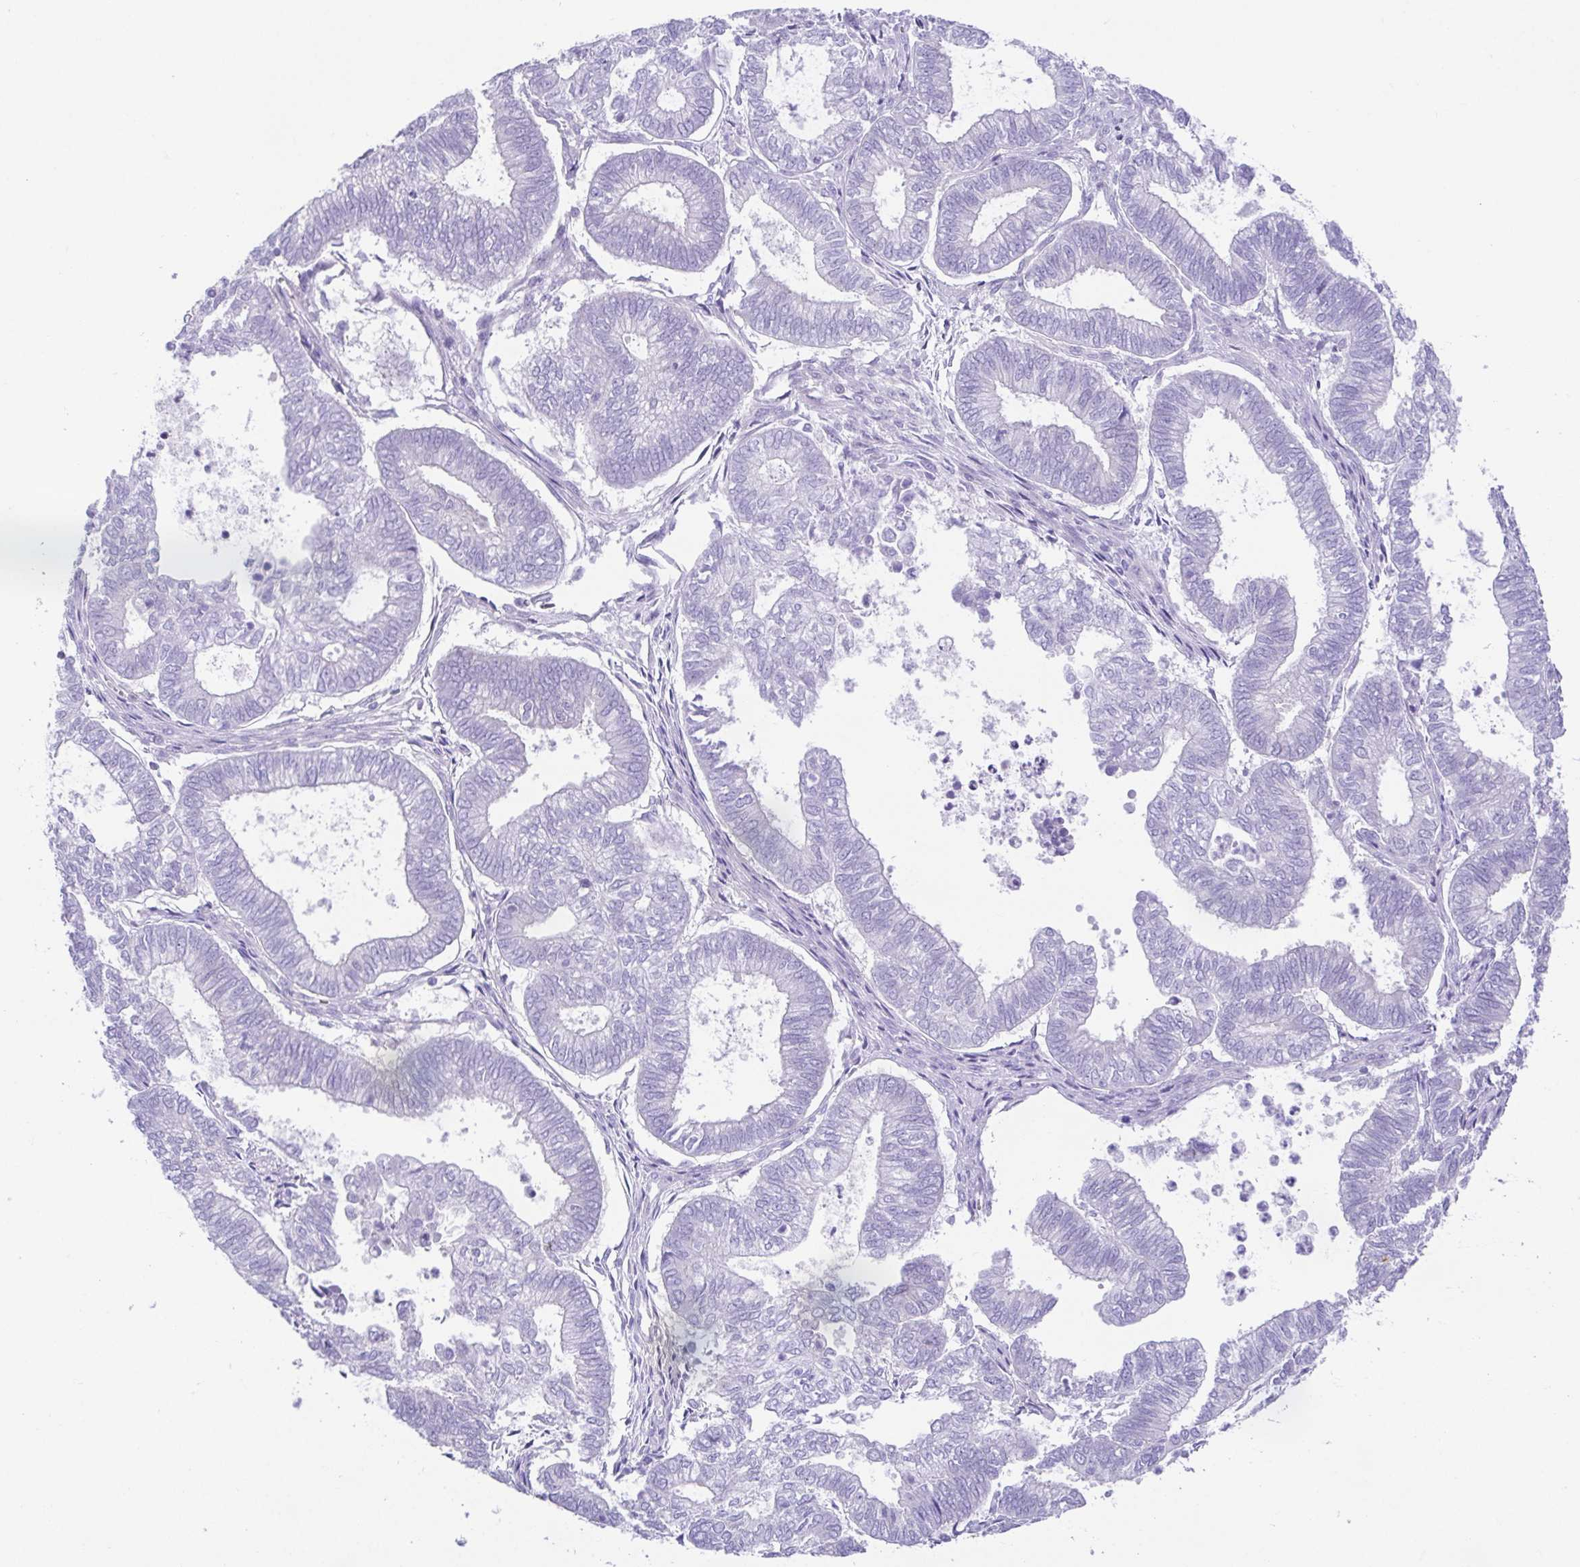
{"staining": {"intensity": "negative", "quantity": "none", "location": "none"}, "tissue": "ovarian cancer", "cell_type": "Tumor cells", "image_type": "cancer", "snomed": [{"axis": "morphology", "description": "Carcinoma, endometroid"}, {"axis": "topography", "description": "Ovary"}], "caption": "This is an immunohistochemistry histopathology image of ovarian endometroid carcinoma. There is no expression in tumor cells.", "gene": "LUZP4", "patient": {"sex": "female", "age": 64}}